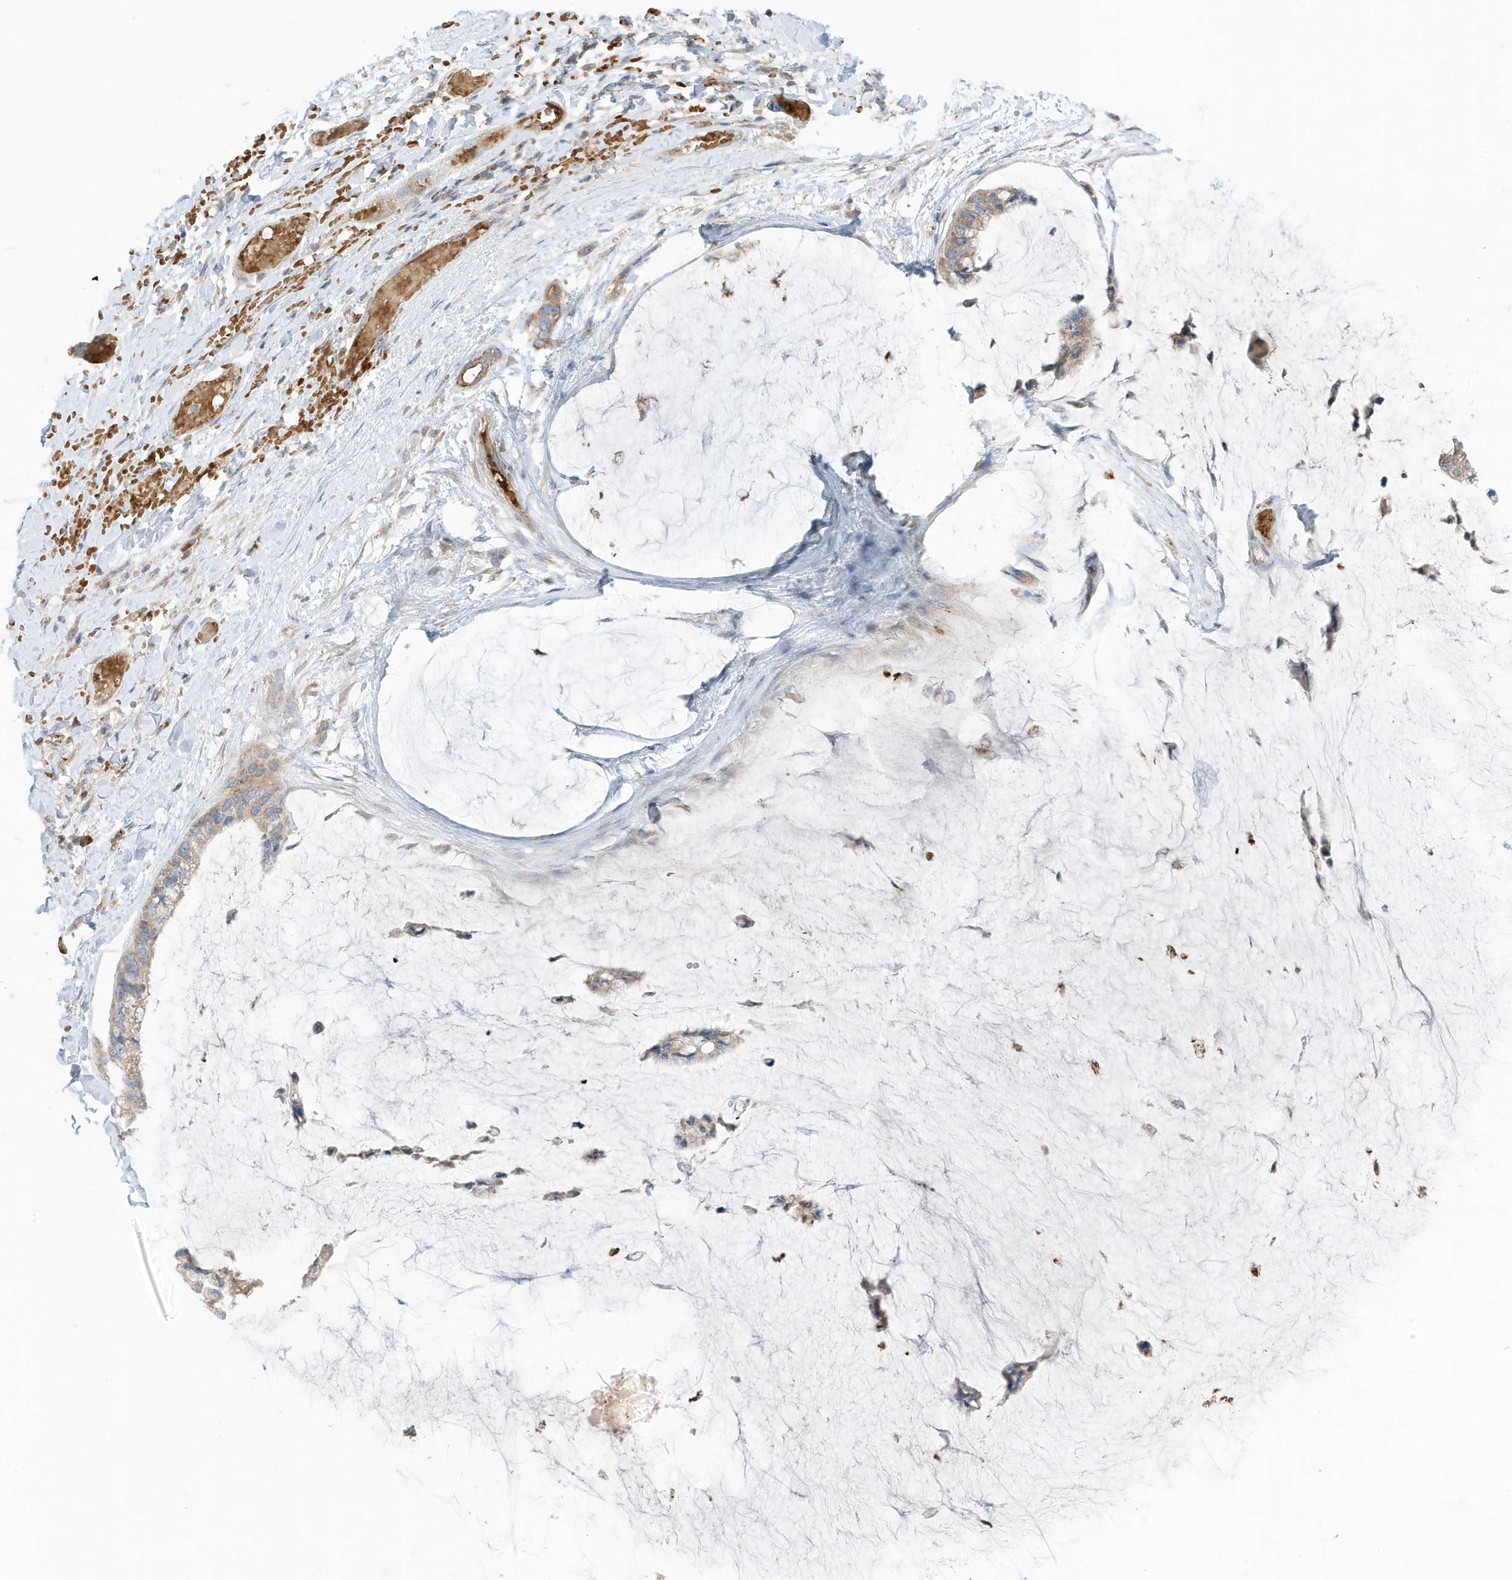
{"staining": {"intensity": "moderate", "quantity": ">75%", "location": "cytoplasmic/membranous"}, "tissue": "ovarian cancer", "cell_type": "Tumor cells", "image_type": "cancer", "snomed": [{"axis": "morphology", "description": "Cystadenocarcinoma, mucinous, NOS"}, {"axis": "topography", "description": "Ovary"}], "caption": "High-magnification brightfield microscopy of ovarian cancer stained with DAB (brown) and counterstained with hematoxylin (blue). tumor cells exhibit moderate cytoplasmic/membranous expression is identified in approximately>75% of cells. The staining is performed using DAB (3,3'-diaminobenzidine) brown chromogen to label protein expression. The nuclei are counter-stained blue using hematoxylin.", "gene": "NPPC", "patient": {"sex": "female", "age": 39}}